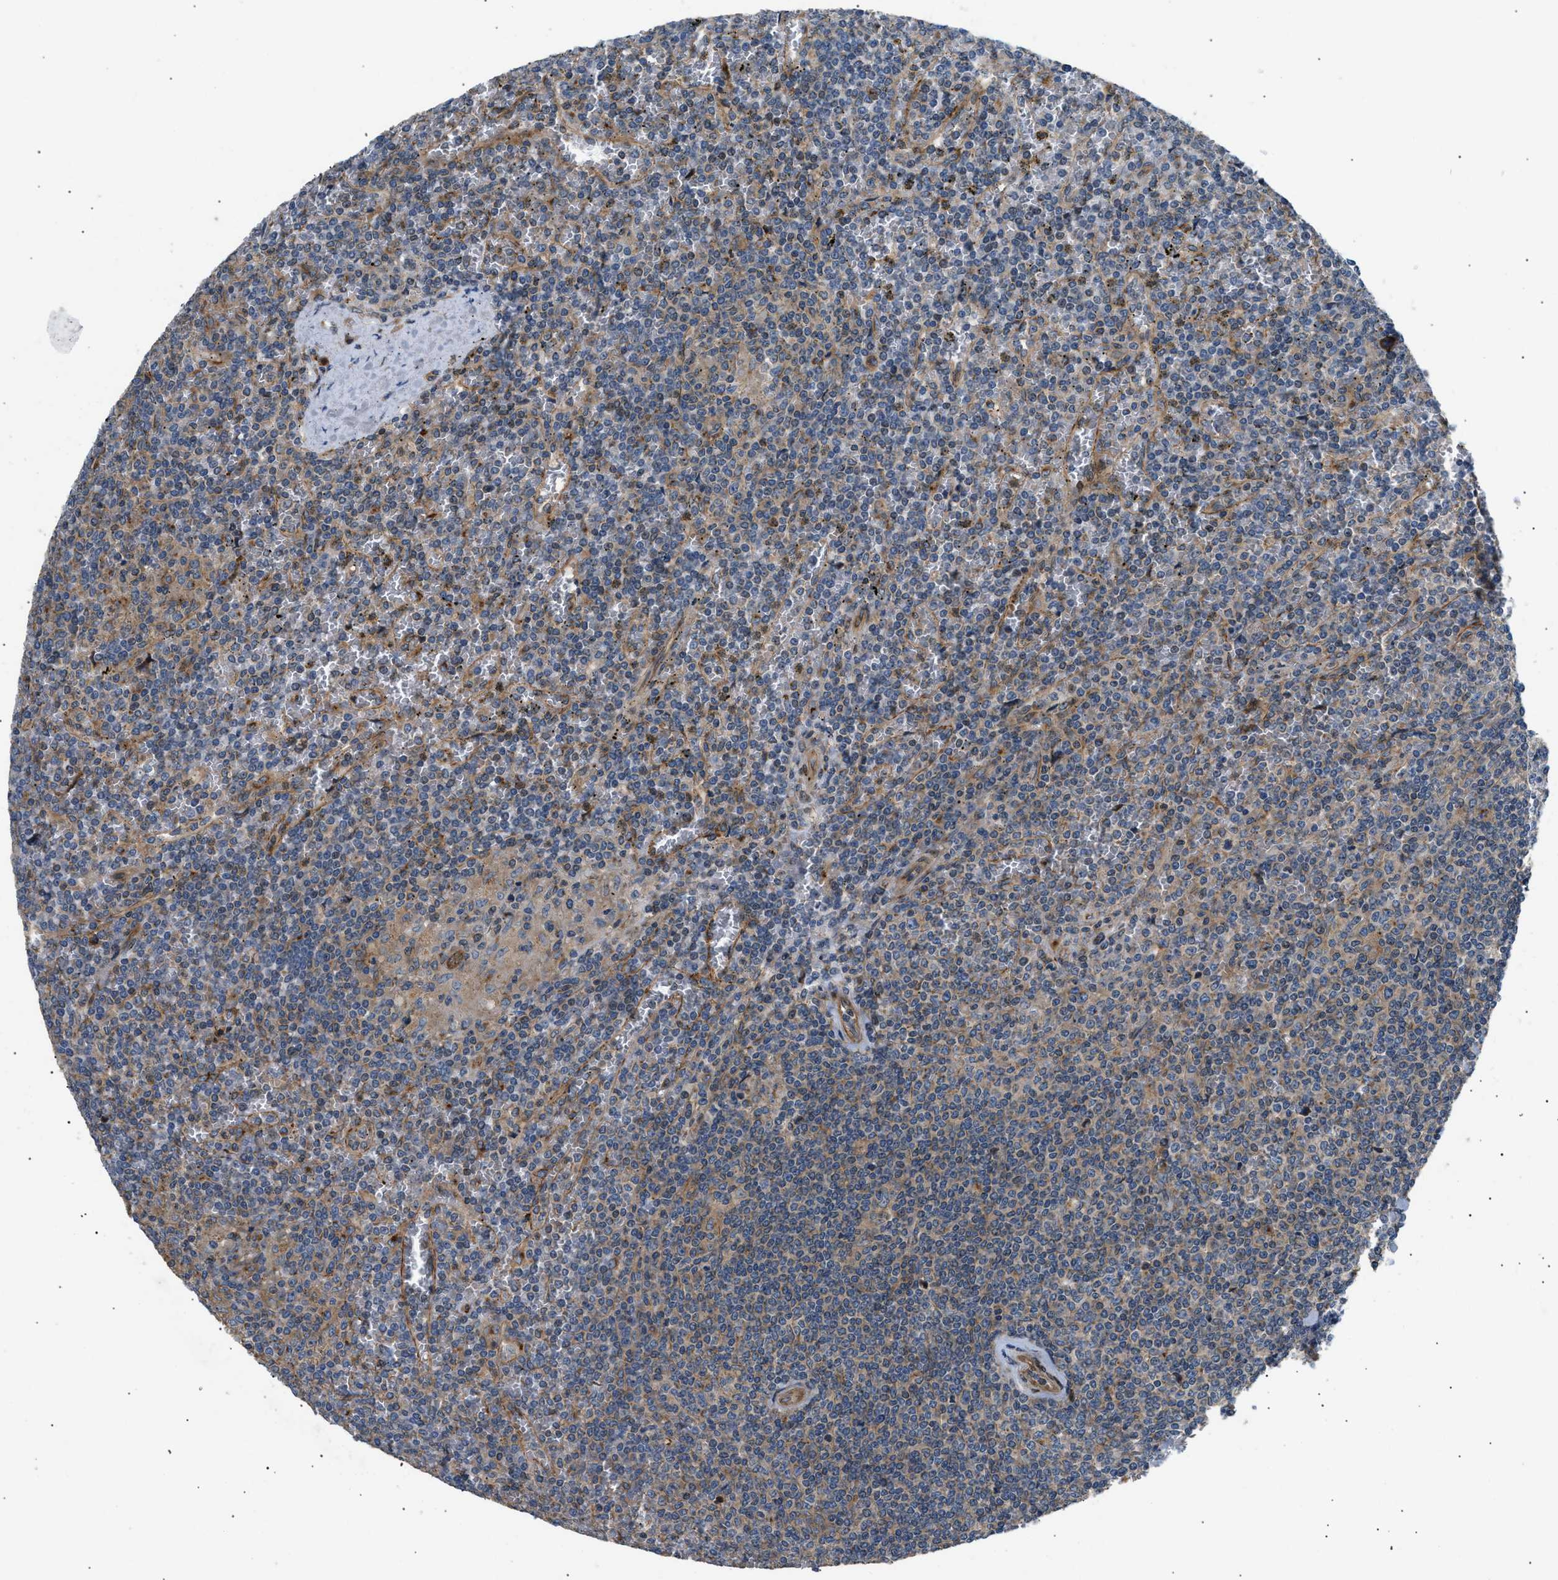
{"staining": {"intensity": "weak", "quantity": "<25%", "location": "cytoplasmic/membranous"}, "tissue": "lymphoma", "cell_type": "Tumor cells", "image_type": "cancer", "snomed": [{"axis": "morphology", "description": "Malignant lymphoma, non-Hodgkin's type, Low grade"}, {"axis": "topography", "description": "Spleen"}], "caption": "Protein analysis of lymphoma reveals no significant positivity in tumor cells.", "gene": "LYSMD3", "patient": {"sex": "female", "age": 19}}